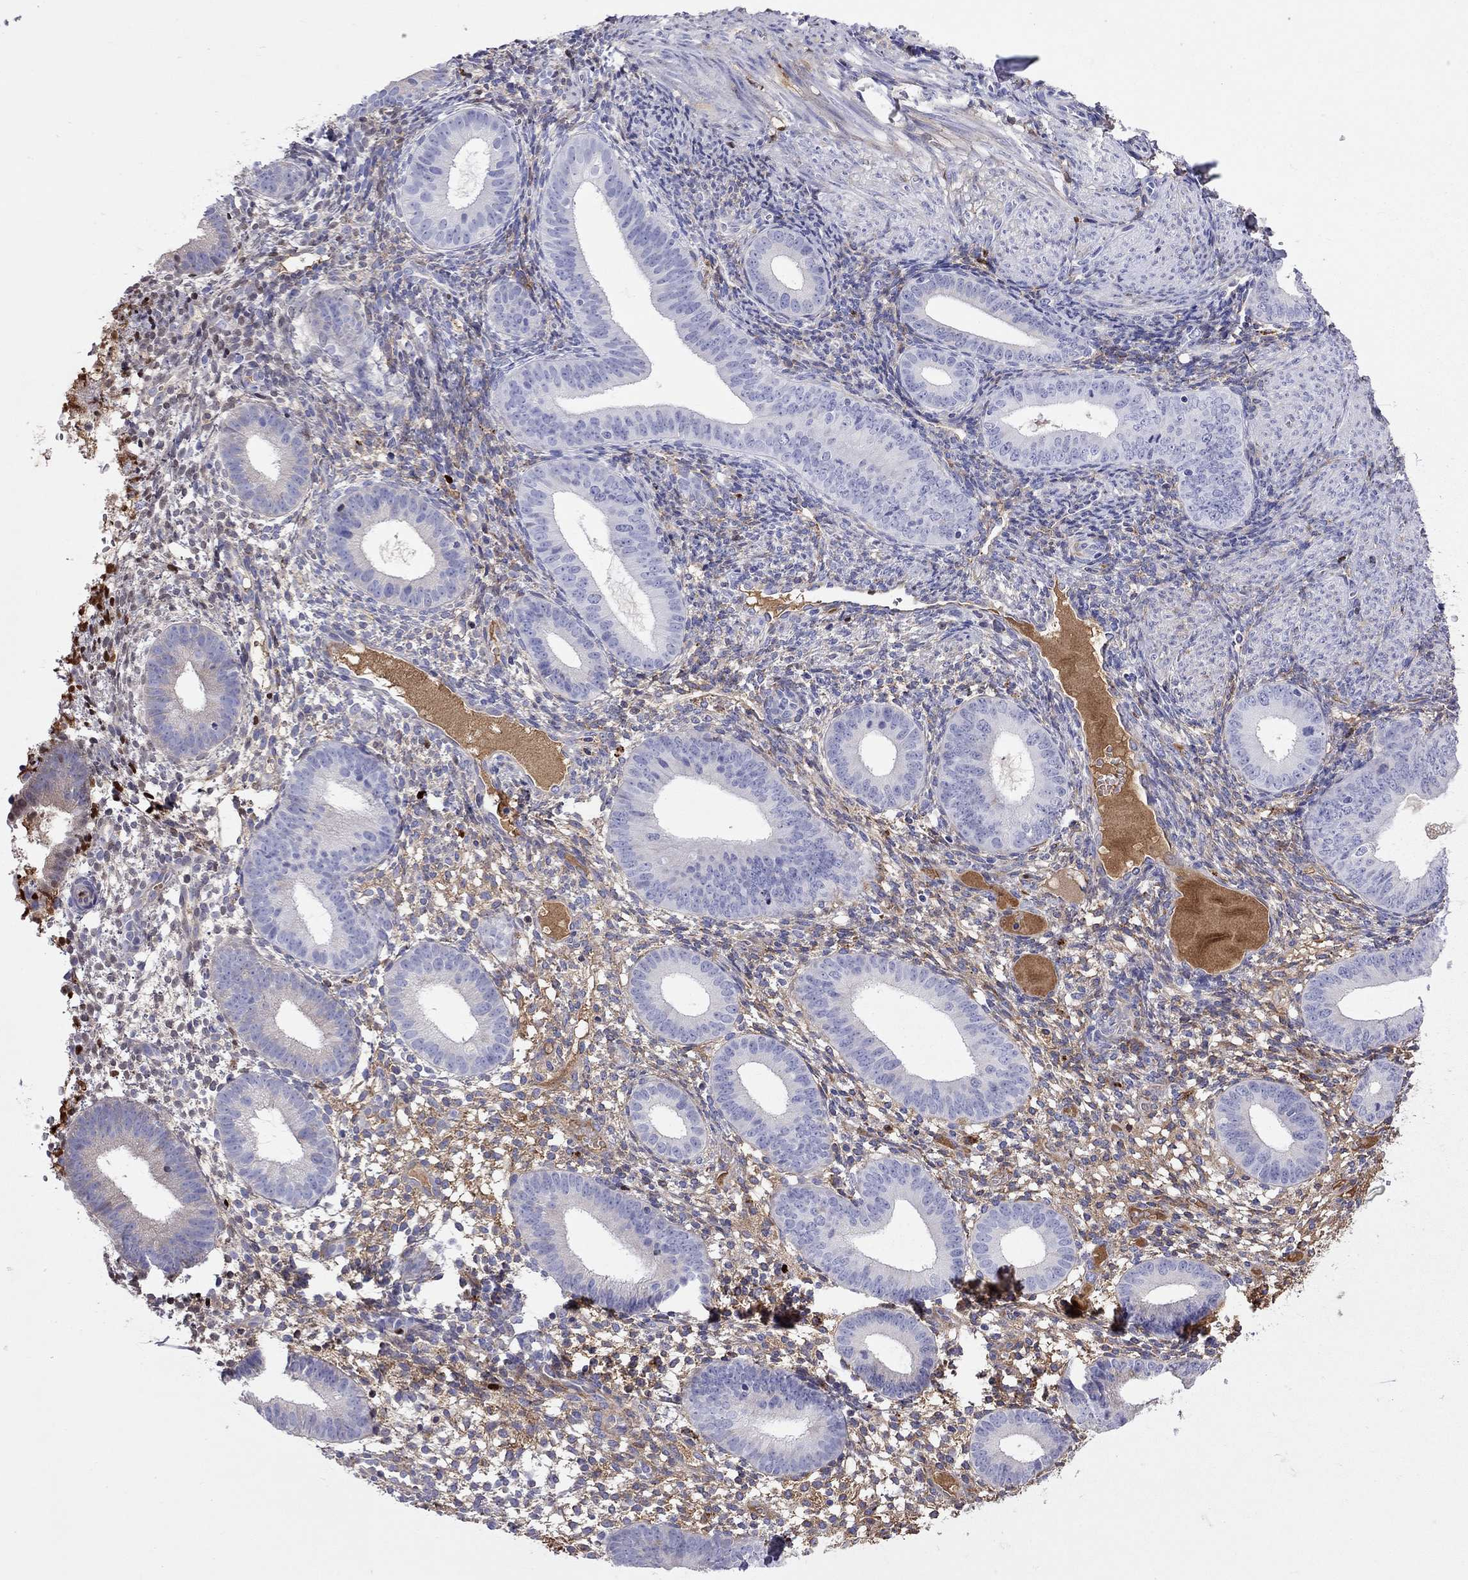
{"staining": {"intensity": "moderate", "quantity": "<25%", "location": "cytoplasmic/membranous"}, "tissue": "endometrium", "cell_type": "Cells in endometrial stroma", "image_type": "normal", "snomed": [{"axis": "morphology", "description": "Normal tissue, NOS"}, {"axis": "topography", "description": "Endometrium"}], "caption": "Moderate cytoplasmic/membranous protein staining is seen in approximately <25% of cells in endometrial stroma in endometrium. (Brightfield microscopy of DAB IHC at high magnification).", "gene": "SERPINA3", "patient": {"sex": "female", "age": 39}}